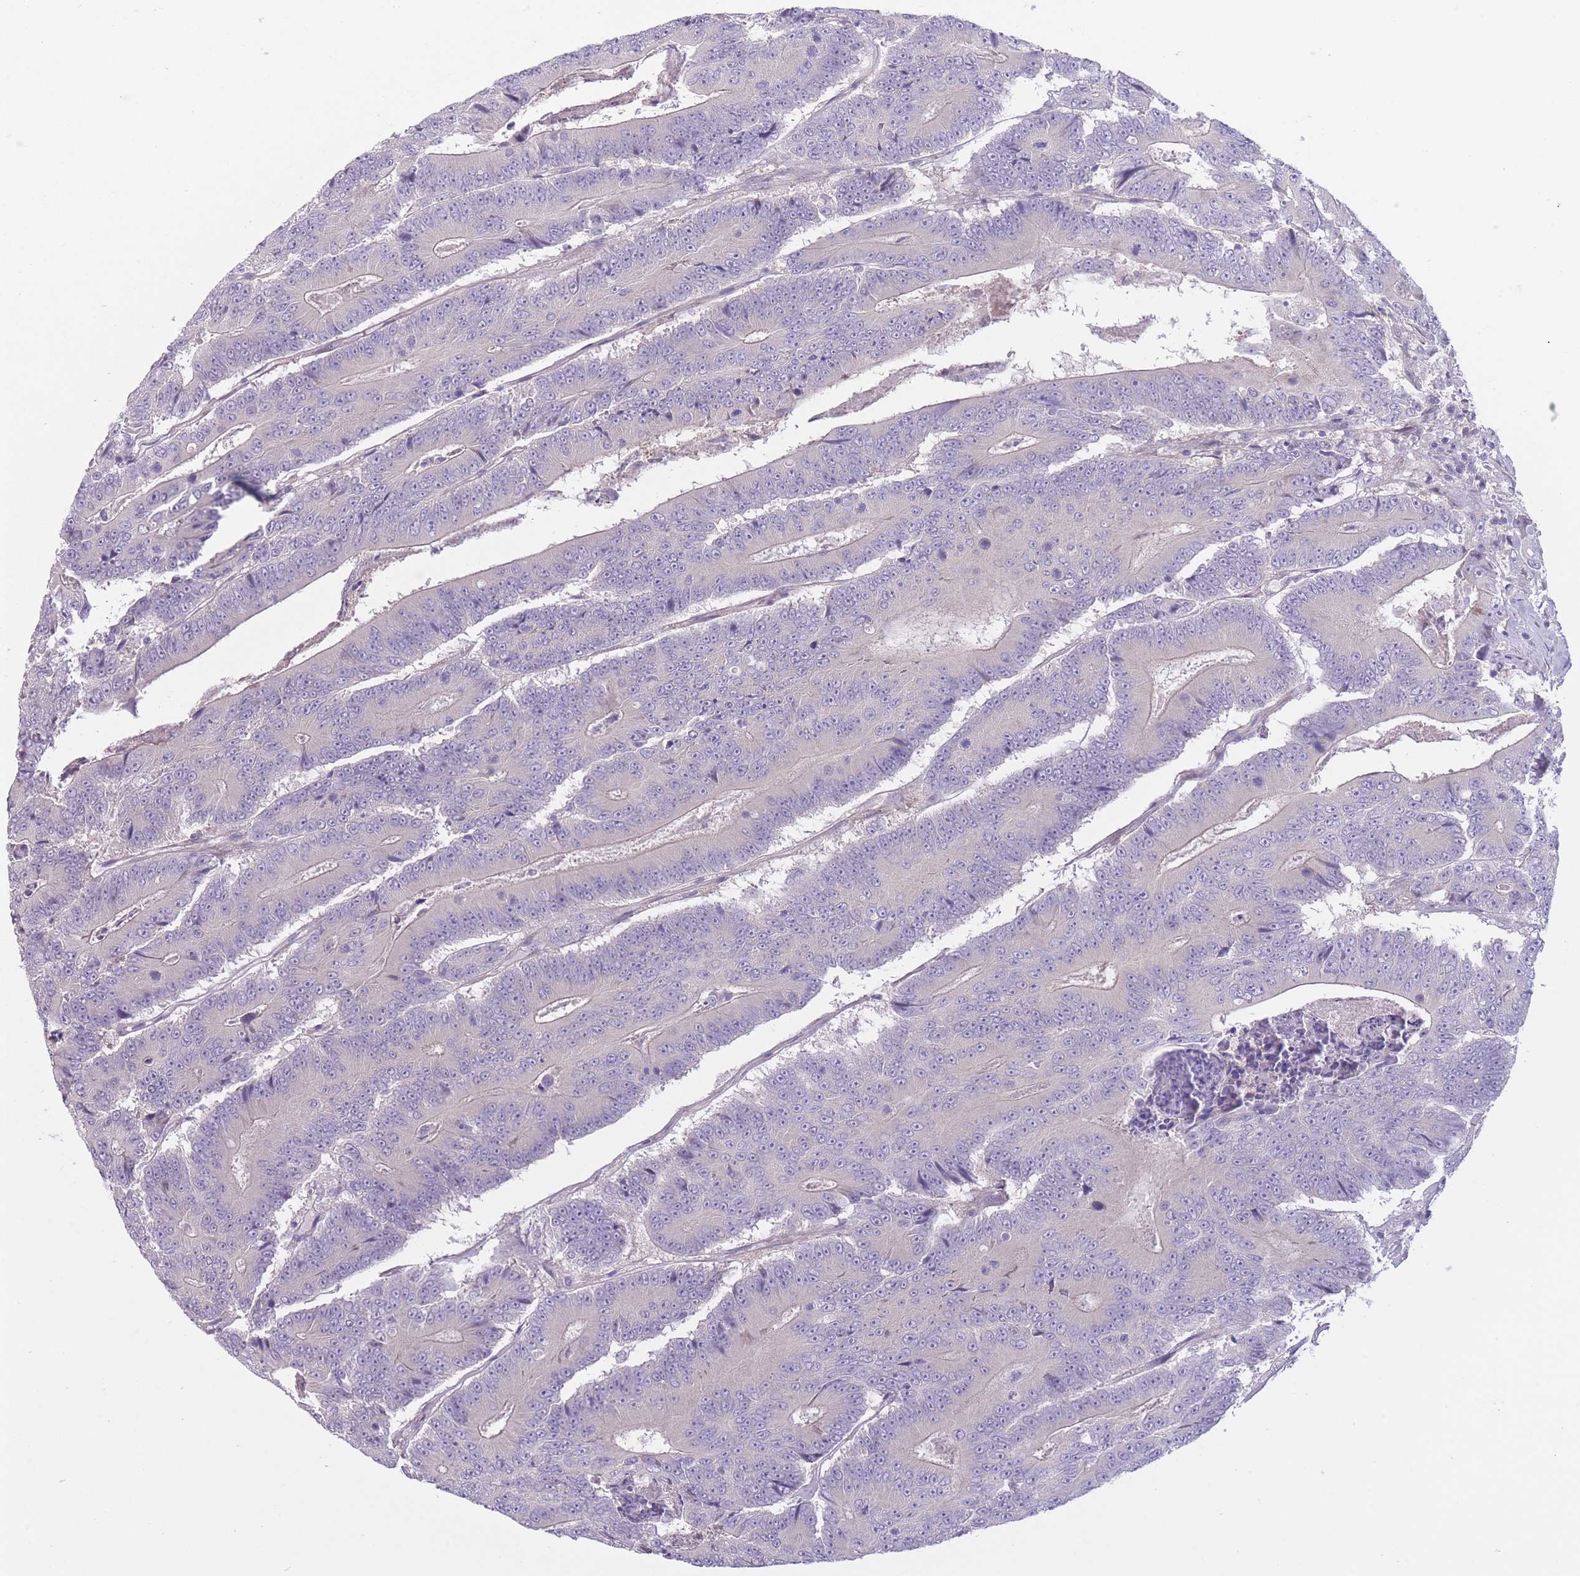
{"staining": {"intensity": "negative", "quantity": "none", "location": "none"}, "tissue": "colorectal cancer", "cell_type": "Tumor cells", "image_type": "cancer", "snomed": [{"axis": "morphology", "description": "Adenocarcinoma, NOS"}, {"axis": "topography", "description": "Colon"}], "caption": "Colorectal adenocarcinoma was stained to show a protein in brown. There is no significant expression in tumor cells.", "gene": "PNPLA5", "patient": {"sex": "male", "age": 83}}